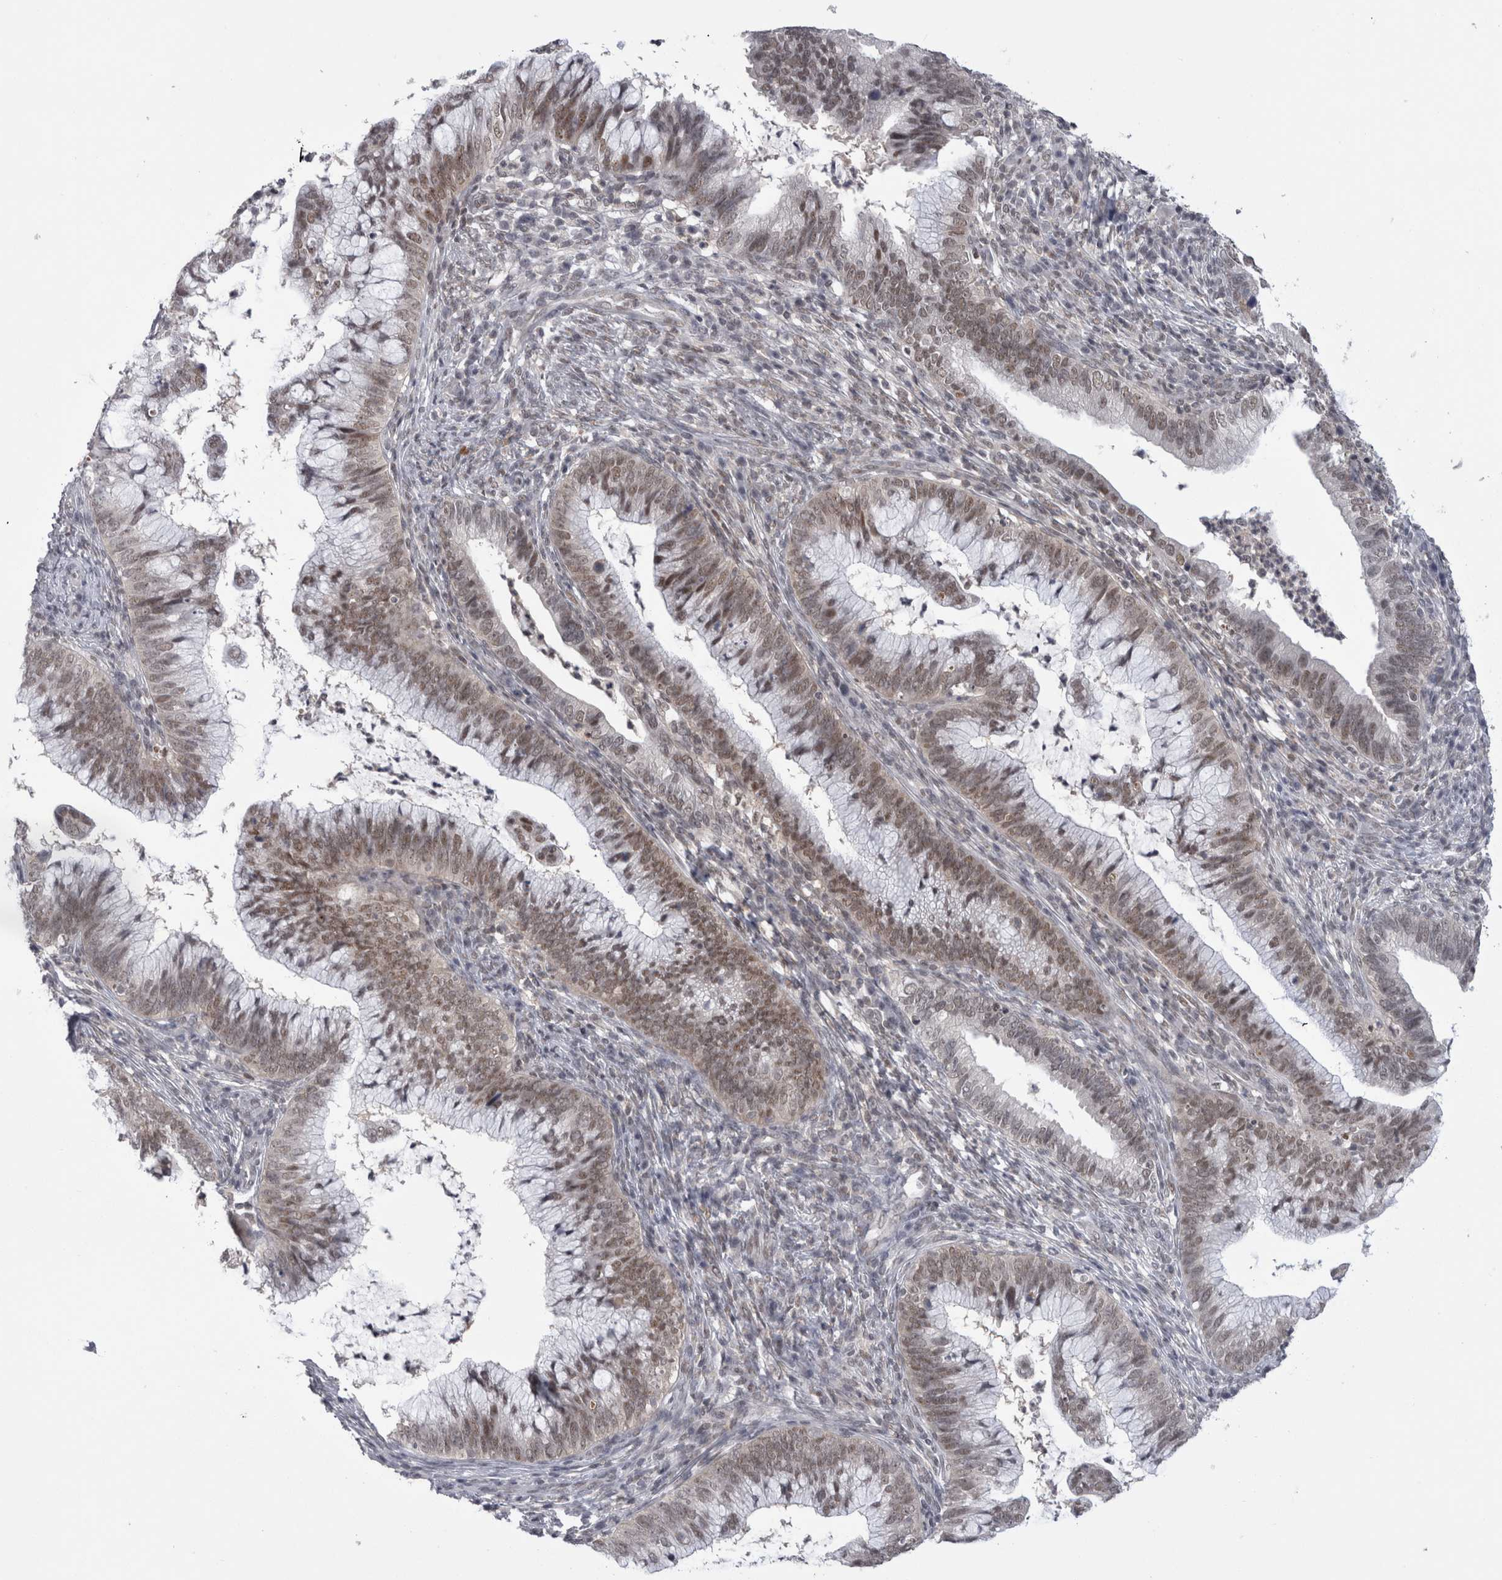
{"staining": {"intensity": "moderate", "quantity": ">75%", "location": "nuclear"}, "tissue": "cervical cancer", "cell_type": "Tumor cells", "image_type": "cancer", "snomed": [{"axis": "morphology", "description": "Adenocarcinoma, NOS"}, {"axis": "topography", "description": "Cervix"}], "caption": "Cervical cancer was stained to show a protein in brown. There is medium levels of moderate nuclear expression in approximately >75% of tumor cells.", "gene": "PSMB2", "patient": {"sex": "female", "age": 36}}